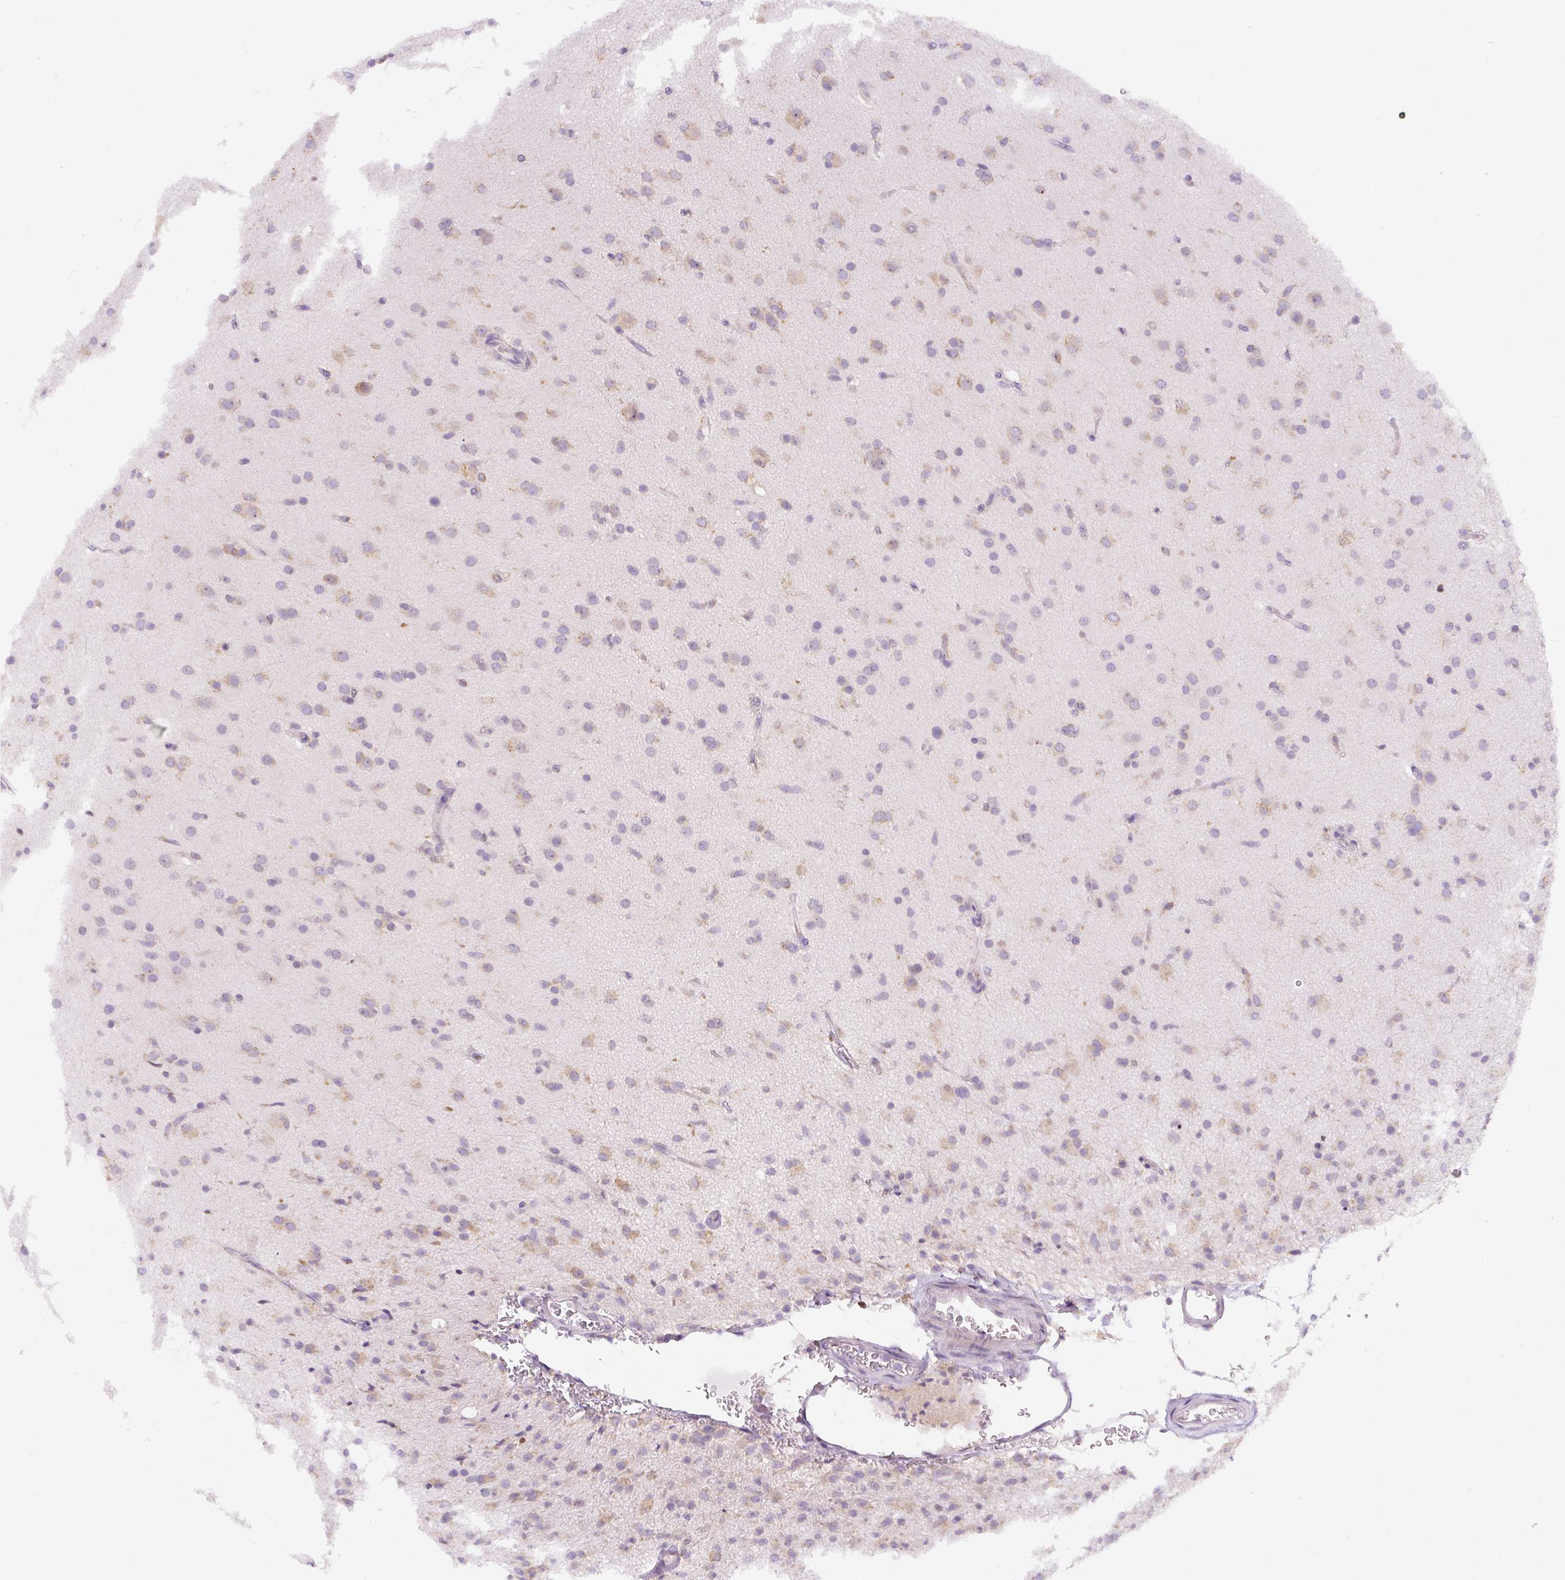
{"staining": {"intensity": "weak", "quantity": "<25%", "location": "cytoplasmic/membranous"}, "tissue": "glioma", "cell_type": "Tumor cells", "image_type": "cancer", "snomed": [{"axis": "morphology", "description": "Glioma, malignant, Low grade"}, {"axis": "topography", "description": "Brain"}], "caption": "Immunohistochemistry micrograph of neoplastic tissue: human glioma stained with DAB shows no significant protein positivity in tumor cells.", "gene": "DDOST", "patient": {"sex": "male", "age": 65}}